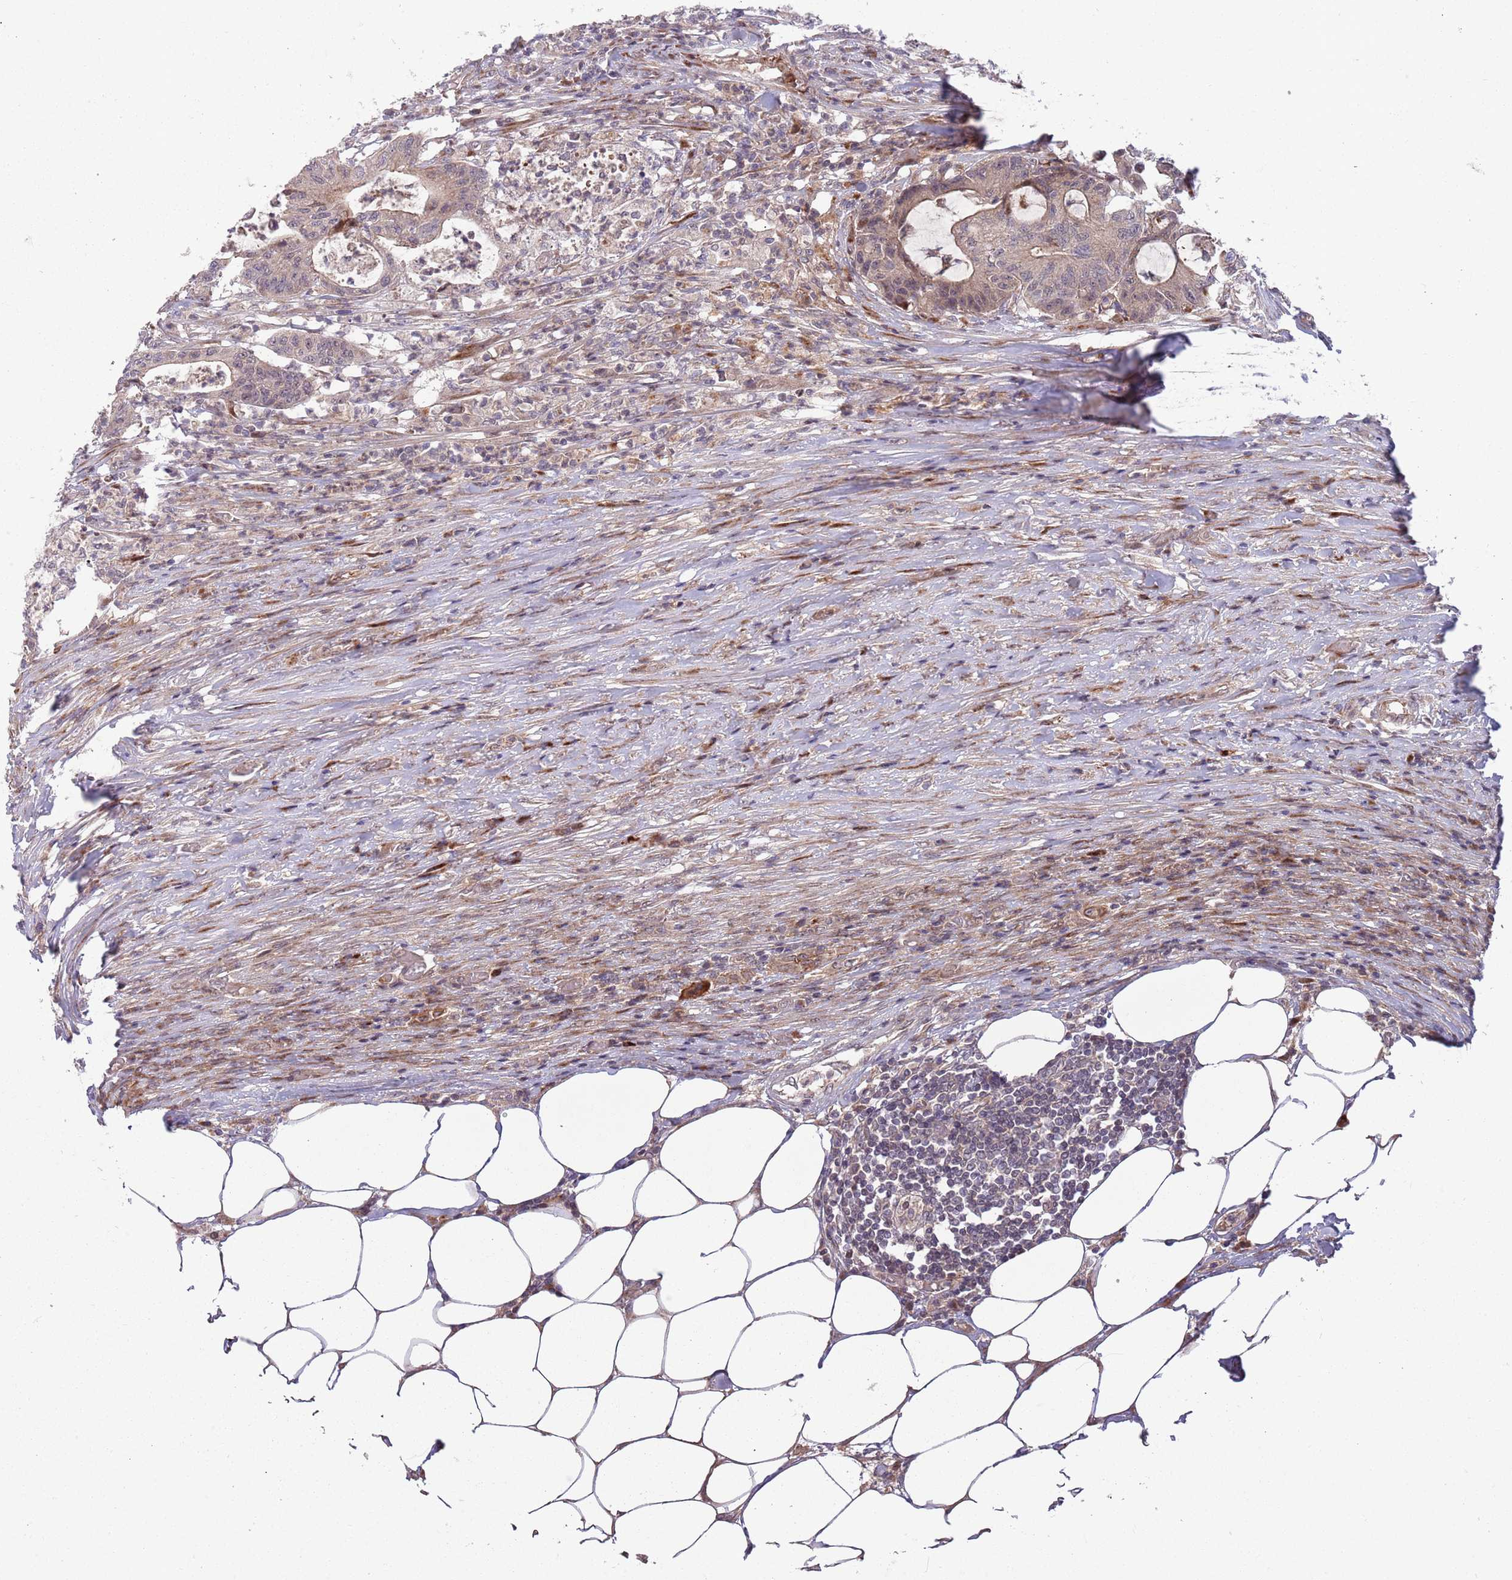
{"staining": {"intensity": "weak", "quantity": "25%-75%", "location": "cytoplasmic/membranous"}, "tissue": "colorectal cancer", "cell_type": "Tumor cells", "image_type": "cancer", "snomed": [{"axis": "morphology", "description": "Adenocarcinoma, NOS"}, {"axis": "topography", "description": "Colon"}], "caption": "Weak cytoplasmic/membranous protein staining is present in about 25%-75% of tumor cells in colorectal cancer.", "gene": "NT5DC4", "patient": {"sex": "female", "age": 84}}